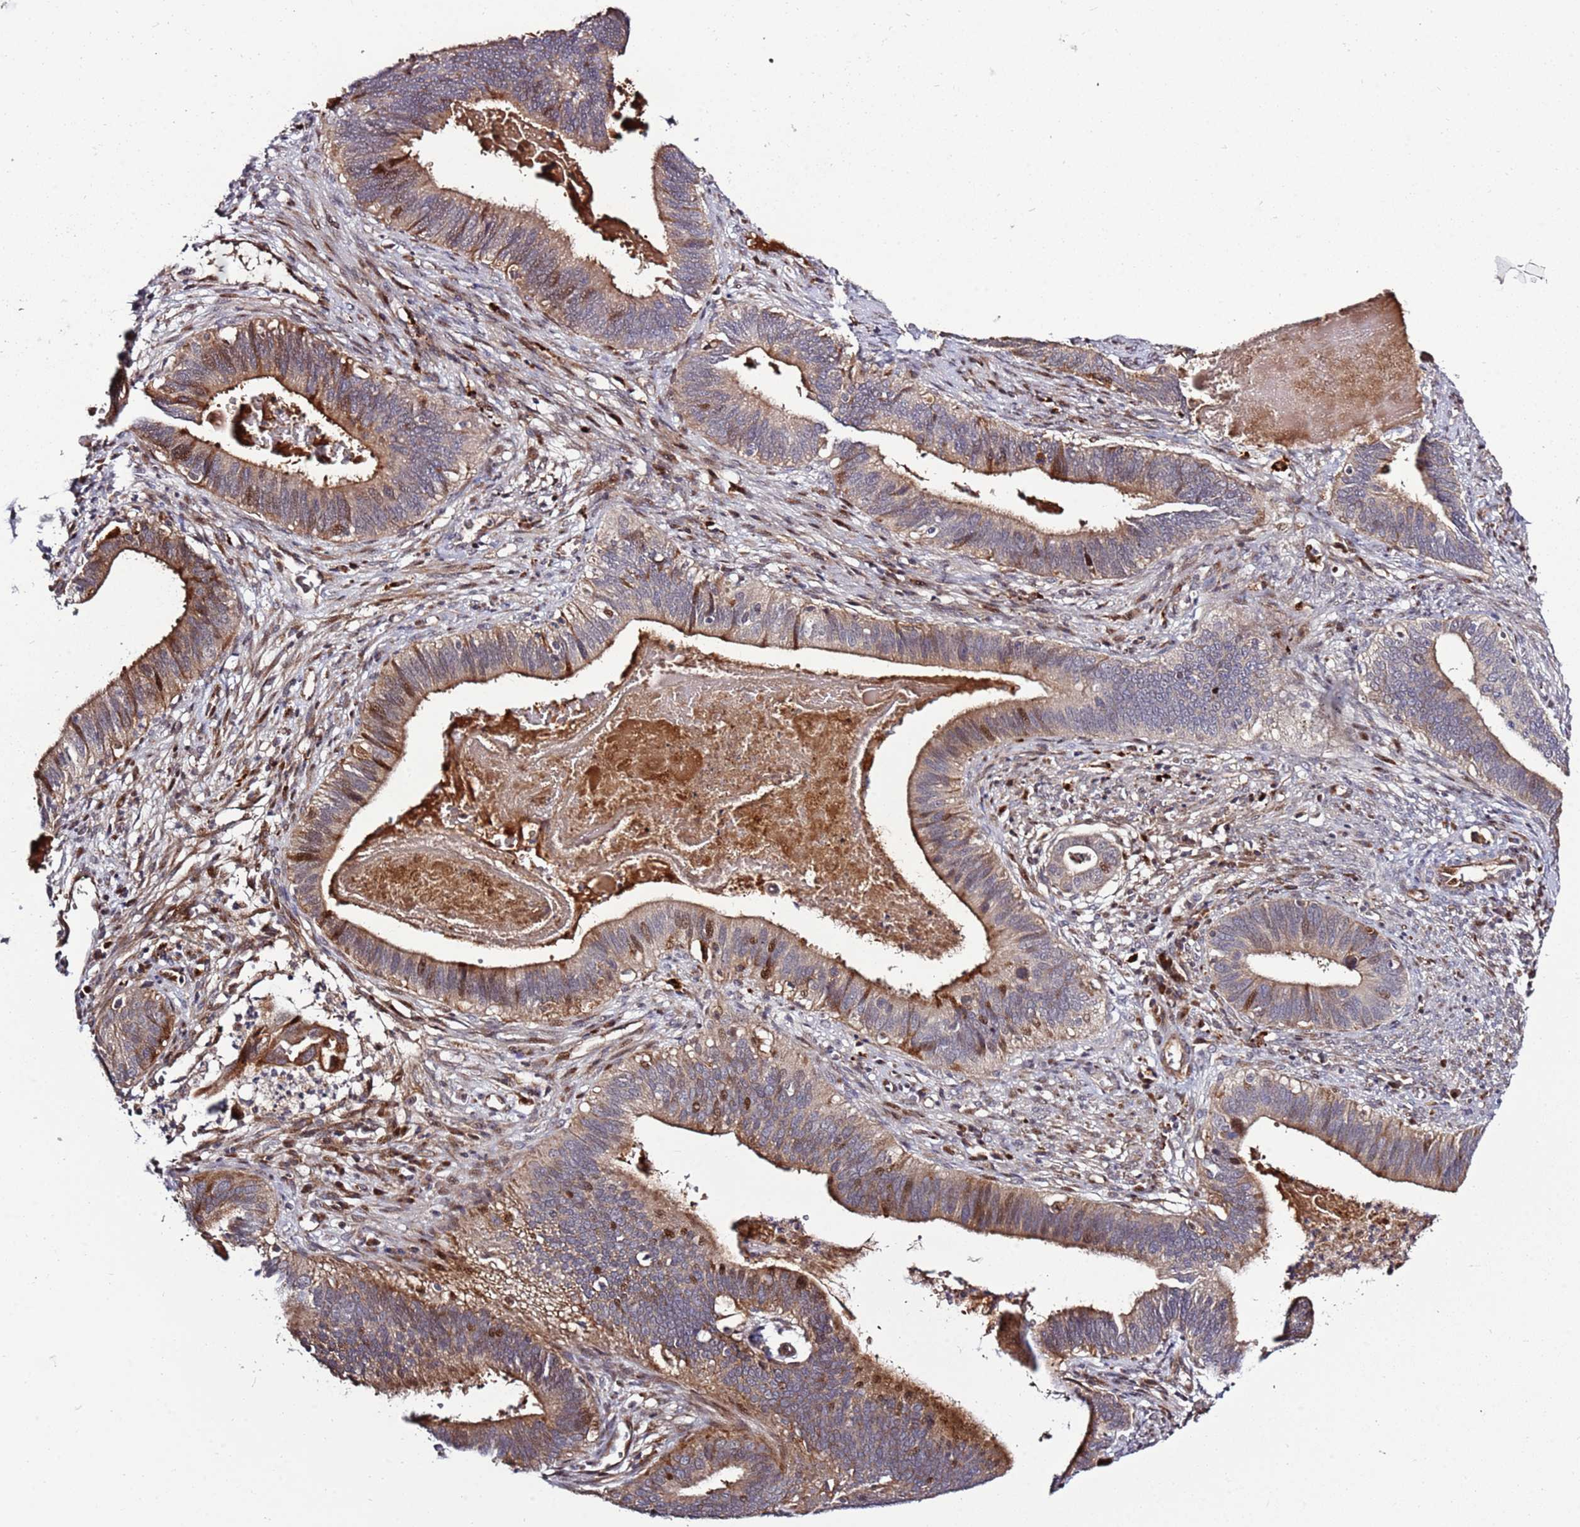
{"staining": {"intensity": "moderate", "quantity": ">75%", "location": "cytoplasmic/membranous,nuclear"}, "tissue": "cervical cancer", "cell_type": "Tumor cells", "image_type": "cancer", "snomed": [{"axis": "morphology", "description": "Adenocarcinoma, NOS"}, {"axis": "topography", "description": "Cervix"}], "caption": "Human cervical adenocarcinoma stained with a protein marker reveals moderate staining in tumor cells.", "gene": "RHBDL1", "patient": {"sex": "female", "age": 42}}